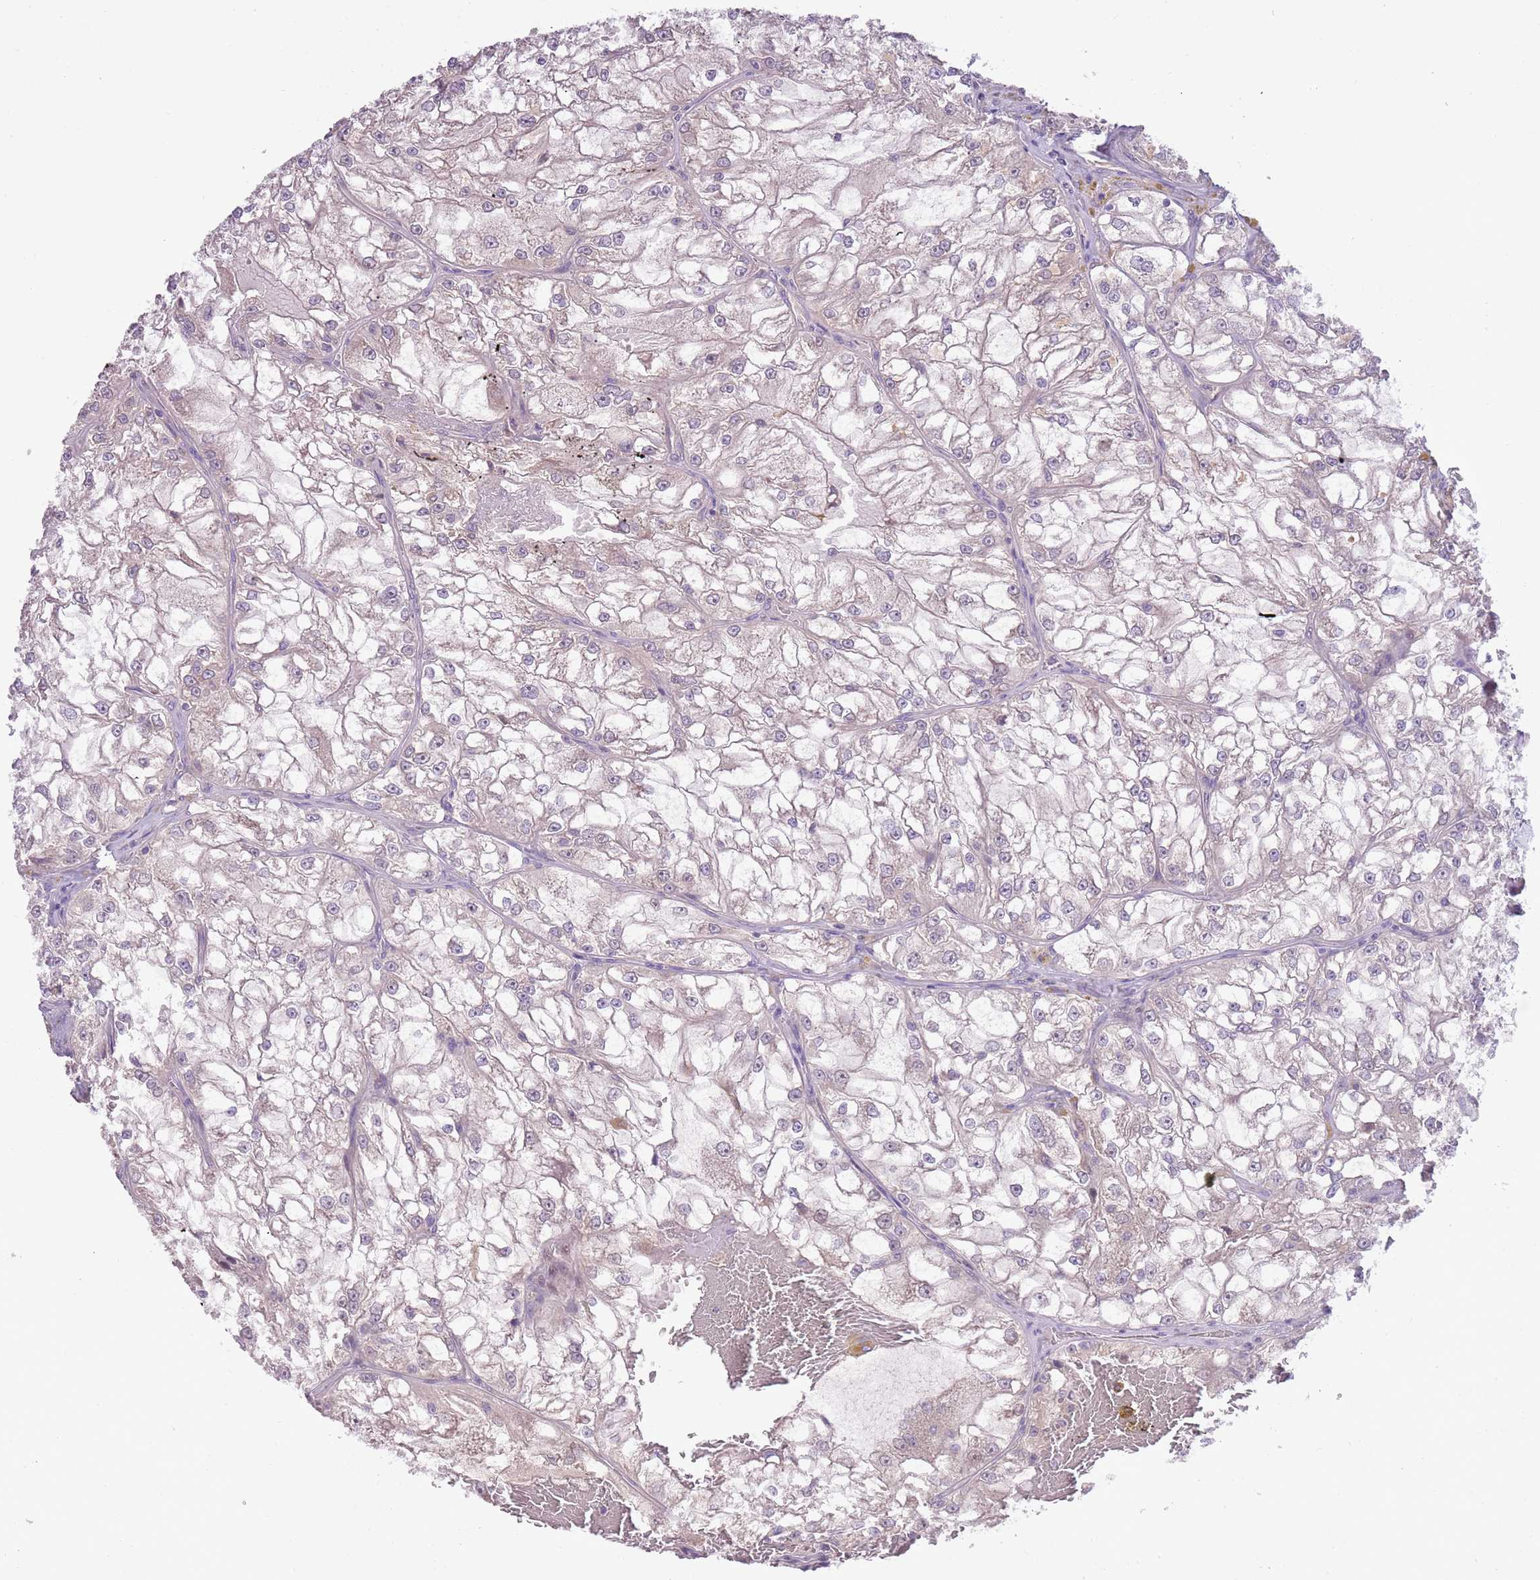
{"staining": {"intensity": "negative", "quantity": "none", "location": "none"}, "tissue": "renal cancer", "cell_type": "Tumor cells", "image_type": "cancer", "snomed": [{"axis": "morphology", "description": "Adenocarcinoma, NOS"}, {"axis": "topography", "description": "Kidney"}], "caption": "Micrograph shows no significant protein positivity in tumor cells of renal cancer. The staining is performed using DAB brown chromogen with nuclei counter-stained in using hematoxylin.", "gene": "SHROOM3", "patient": {"sex": "female", "age": 72}}